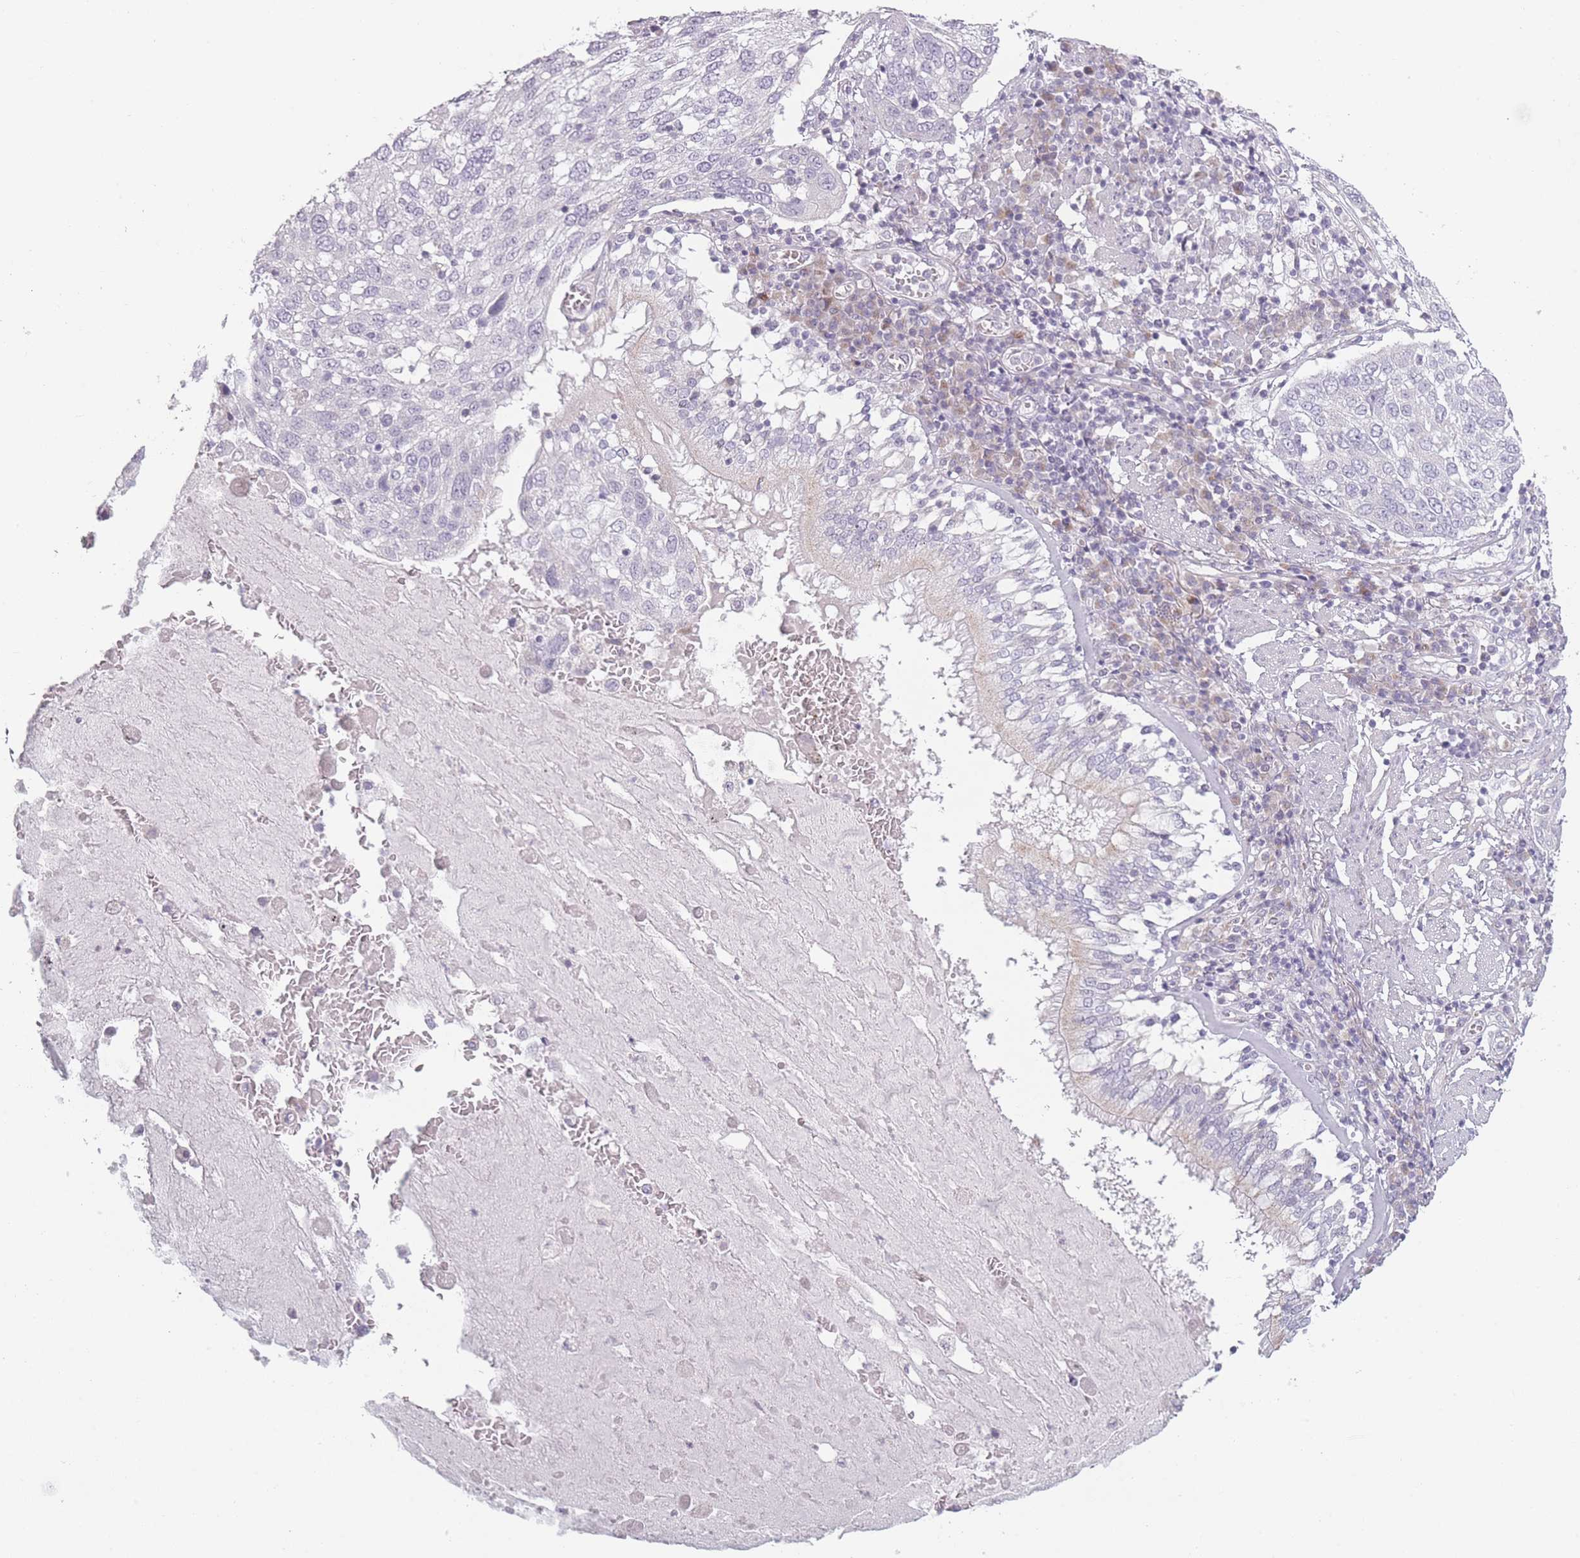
{"staining": {"intensity": "negative", "quantity": "none", "location": "none"}, "tissue": "lung cancer", "cell_type": "Tumor cells", "image_type": "cancer", "snomed": [{"axis": "morphology", "description": "Squamous cell carcinoma, NOS"}, {"axis": "topography", "description": "Lung"}], "caption": "This is an immunohistochemistry photomicrograph of squamous cell carcinoma (lung). There is no positivity in tumor cells.", "gene": "RASL10B", "patient": {"sex": "male", "age": 65}}